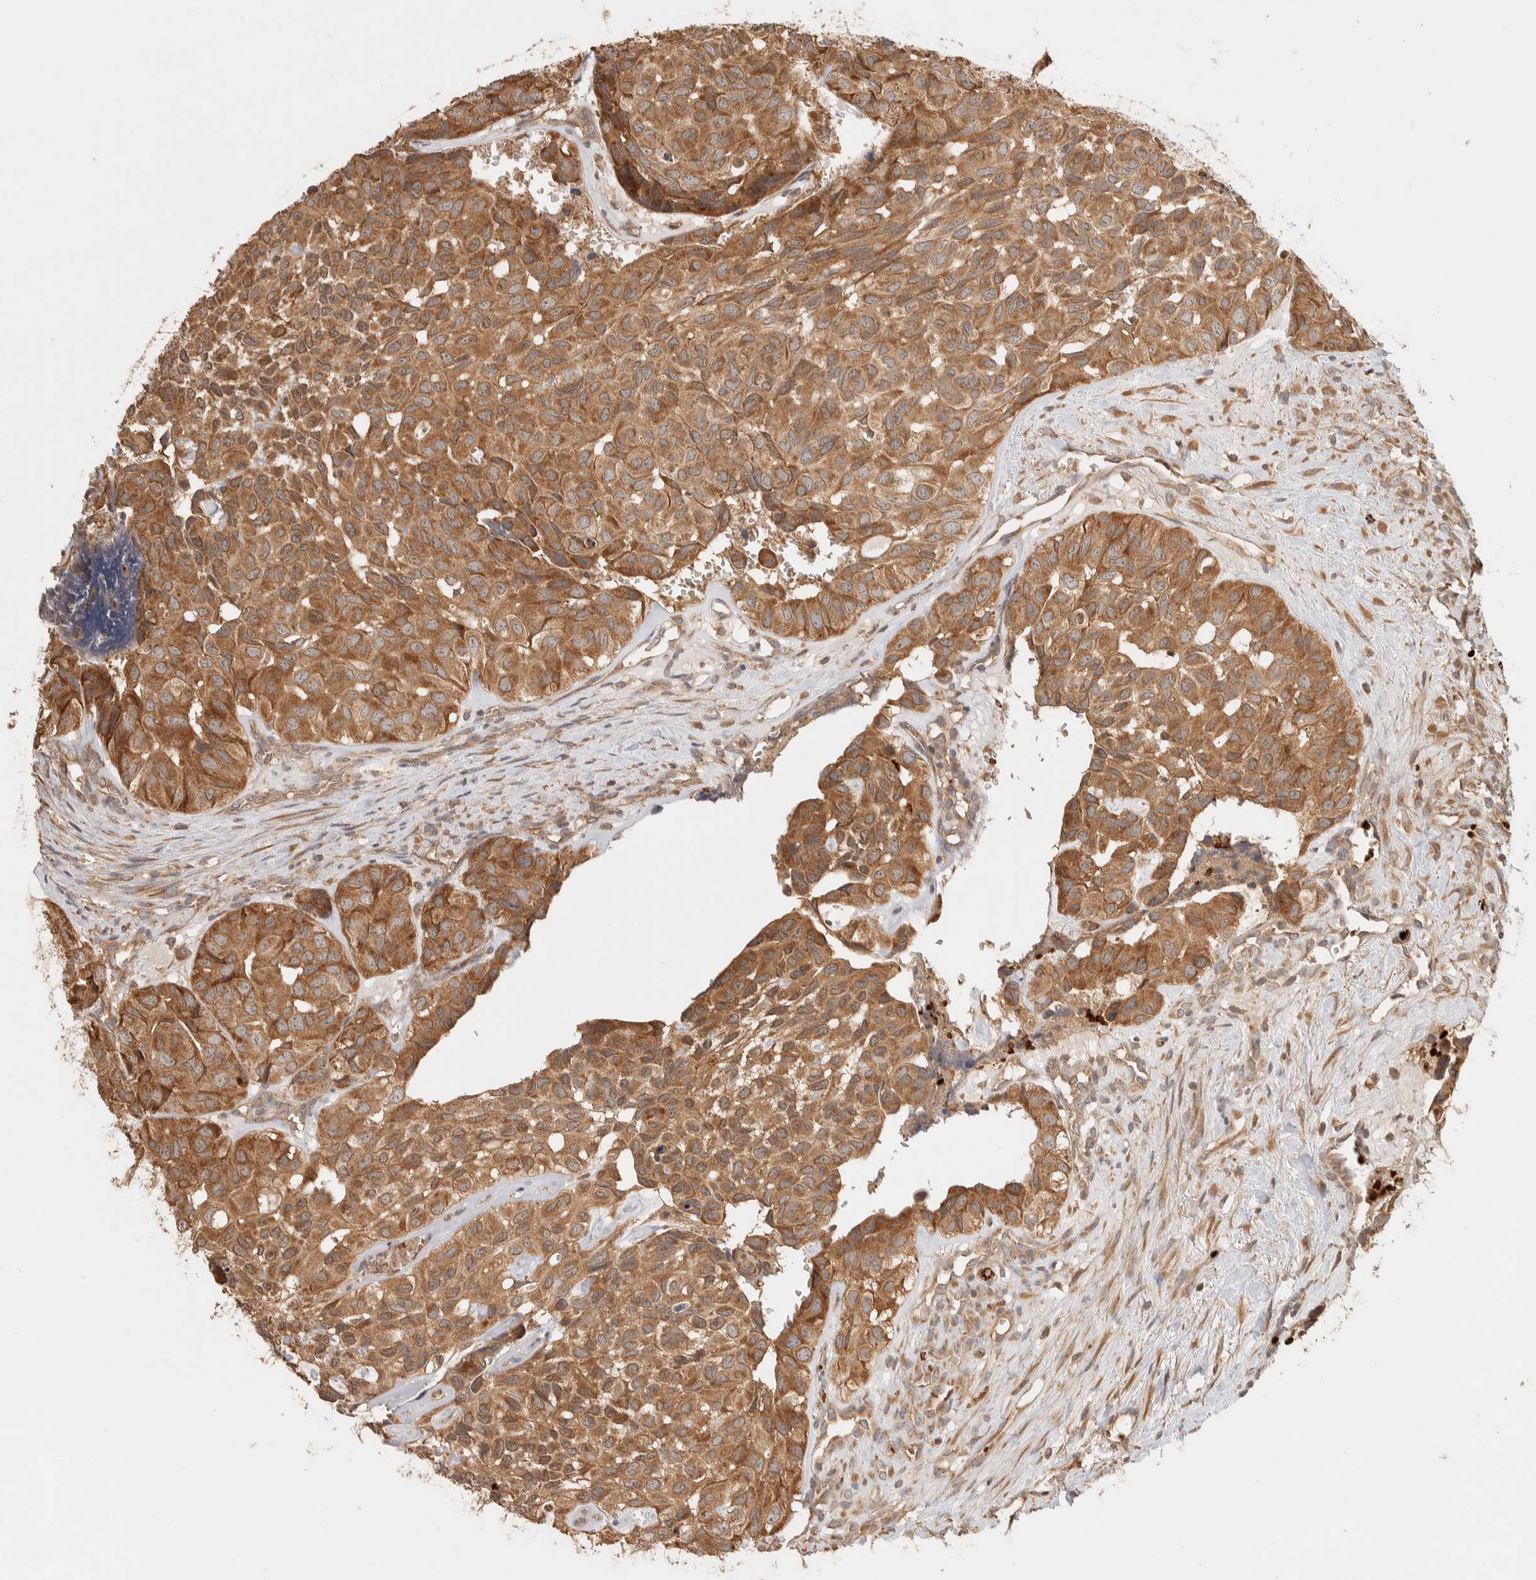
{"staining": {"intensity": "moderate", "quantity": ">75%", "location": "cytoplasmic/membranous"}, "tissue": "head and neck cancer", "cell_type": "Tumor cells", "image_type": "cancer", "snomed": [{"axis": "morphology", "description": "Adenocarcinoma, NOS"}, {"axis": "topography", "description": "Salivary gland, NOS"}, {"axis": "topography", "description": "Head-Neck"}], "caption": "The photomicrograph displays immunohistochemical staining of head and neck cancer (adenocarcinoma). There is moderate cytoplasmic/membranous positivity is appreciated in approximately >75% of tumor cells.", "gene": "TTI2", "patient": {"sex": "female", "age": 76}}